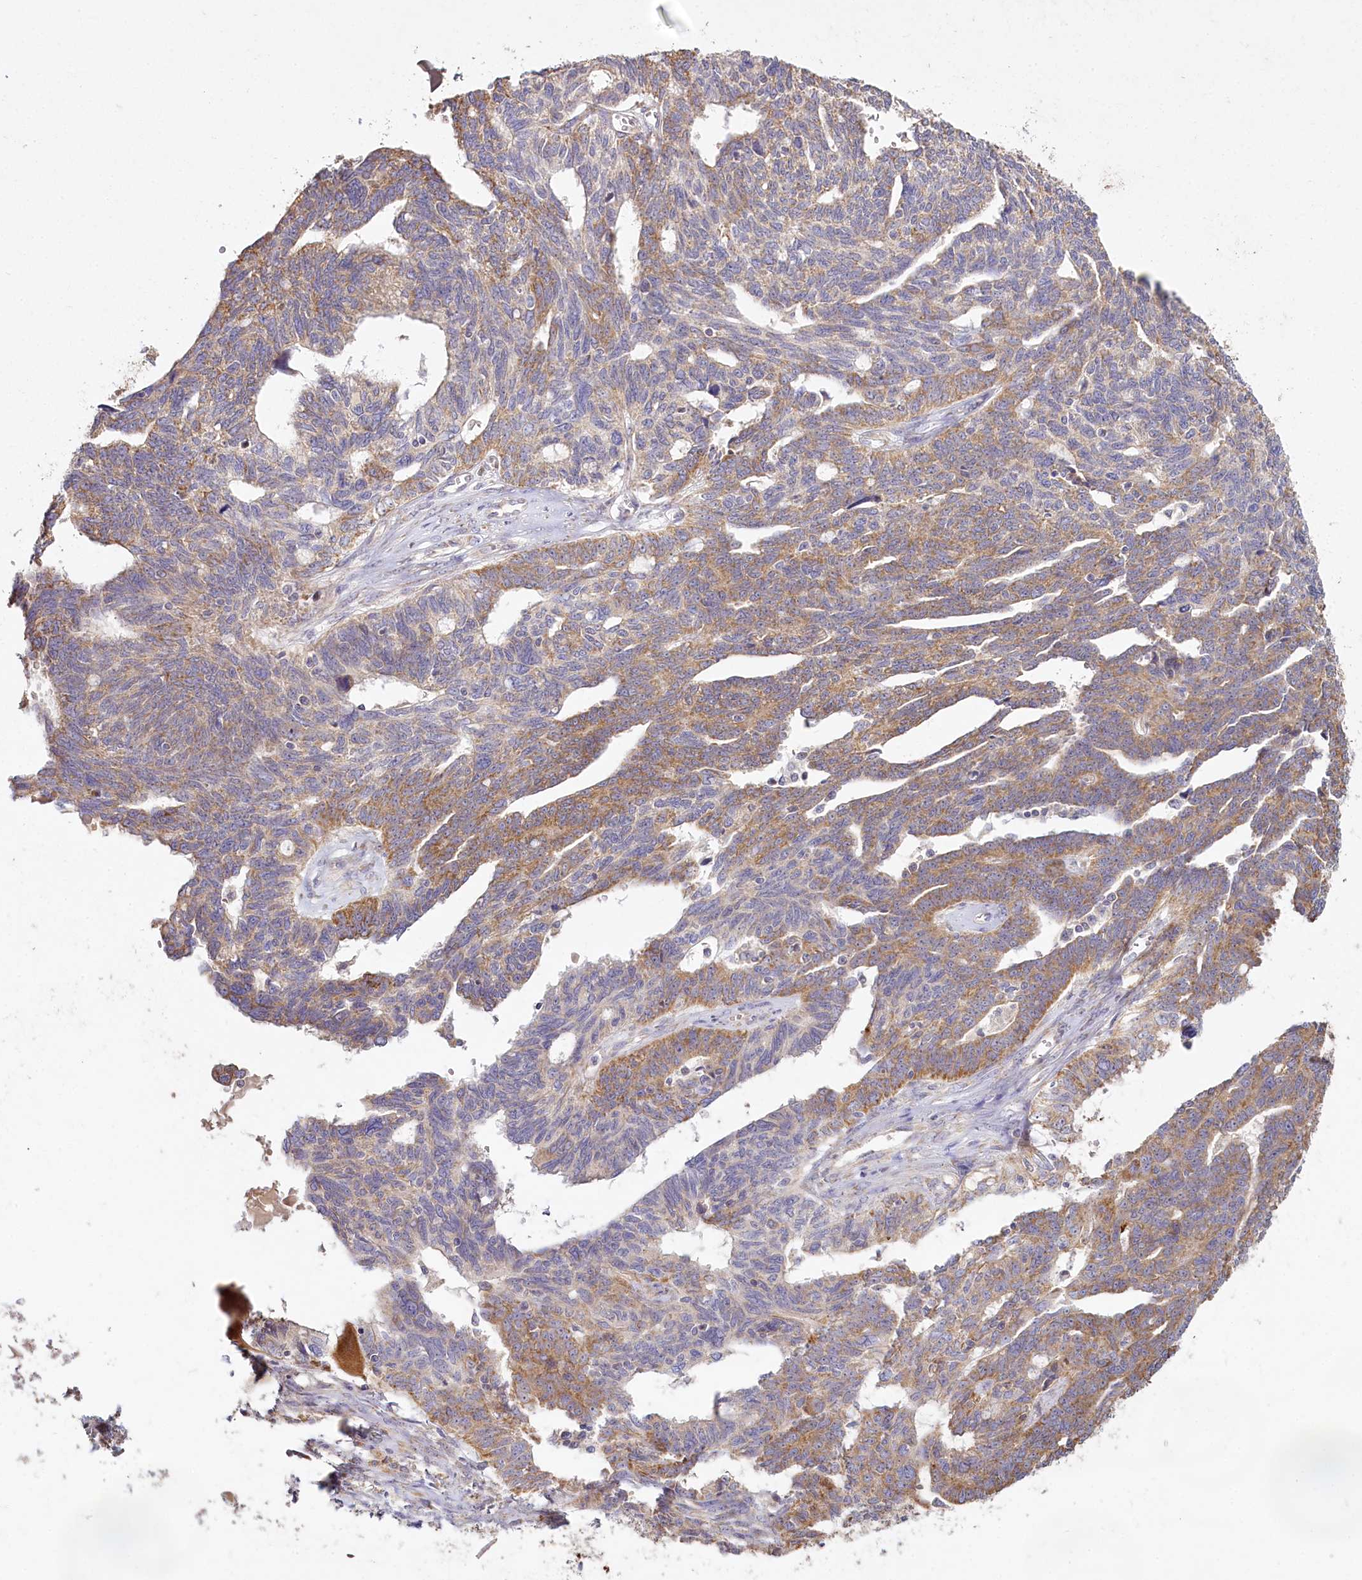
{"staining": {"intensity": "moderate", "quantity": ">75%", "location": "cytoplasmic/membranous"}, "tissue": "ovarian cancer", "cell_type": "Tumor cells", "image_type": "cancer", "snomed": [{"axis": "morphology", "description": "Cystadenocarcinoma, serous, NOS"}, {"axis": "topography", "description": "Ovary"}], "caption": "Tumor cells exhibit moderate cytoplasmic/membranous staining in about >75% of cells in ovarian cancer.", "gene": "ACOX2", "patient": {"sex": "female", "age": 79}}